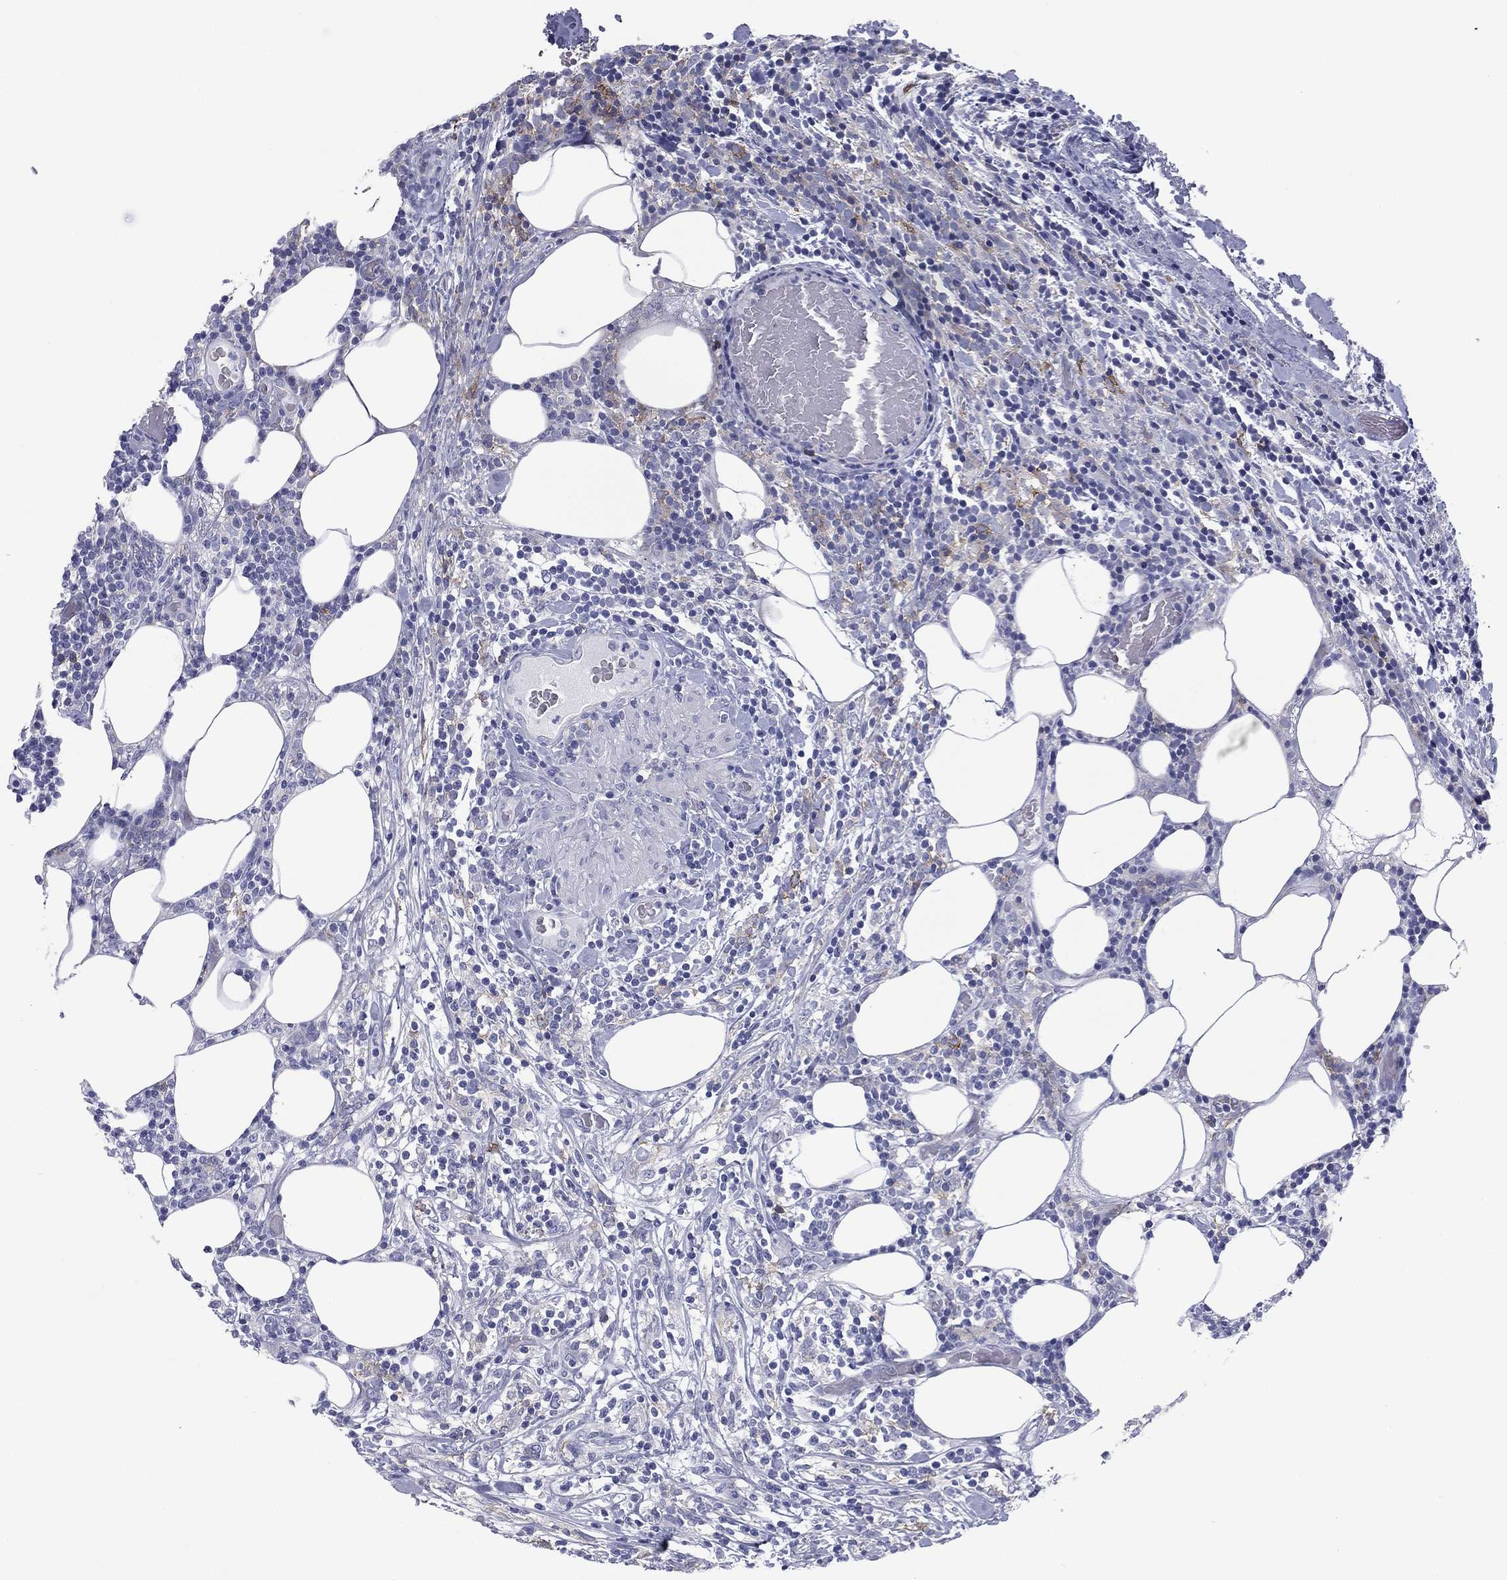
{"staining": {"intensity": "negative", "quantity": "none", "location": "none"}, "tissue": "lymphoma", "cell_type": "Tumor cells", "image_type": "cancer", "snomed": [{"axis": "morphology", "description": "Malignant lymphoma, non-Hodgkin's type, High grade"}, {"axis": "topography", "description": "Lymph node"}], "caption": "Tumor cells show no significant protein positivity in lymphoma.", "gene": "FCER2", "patient": {"sex": "female", "age": 84}}